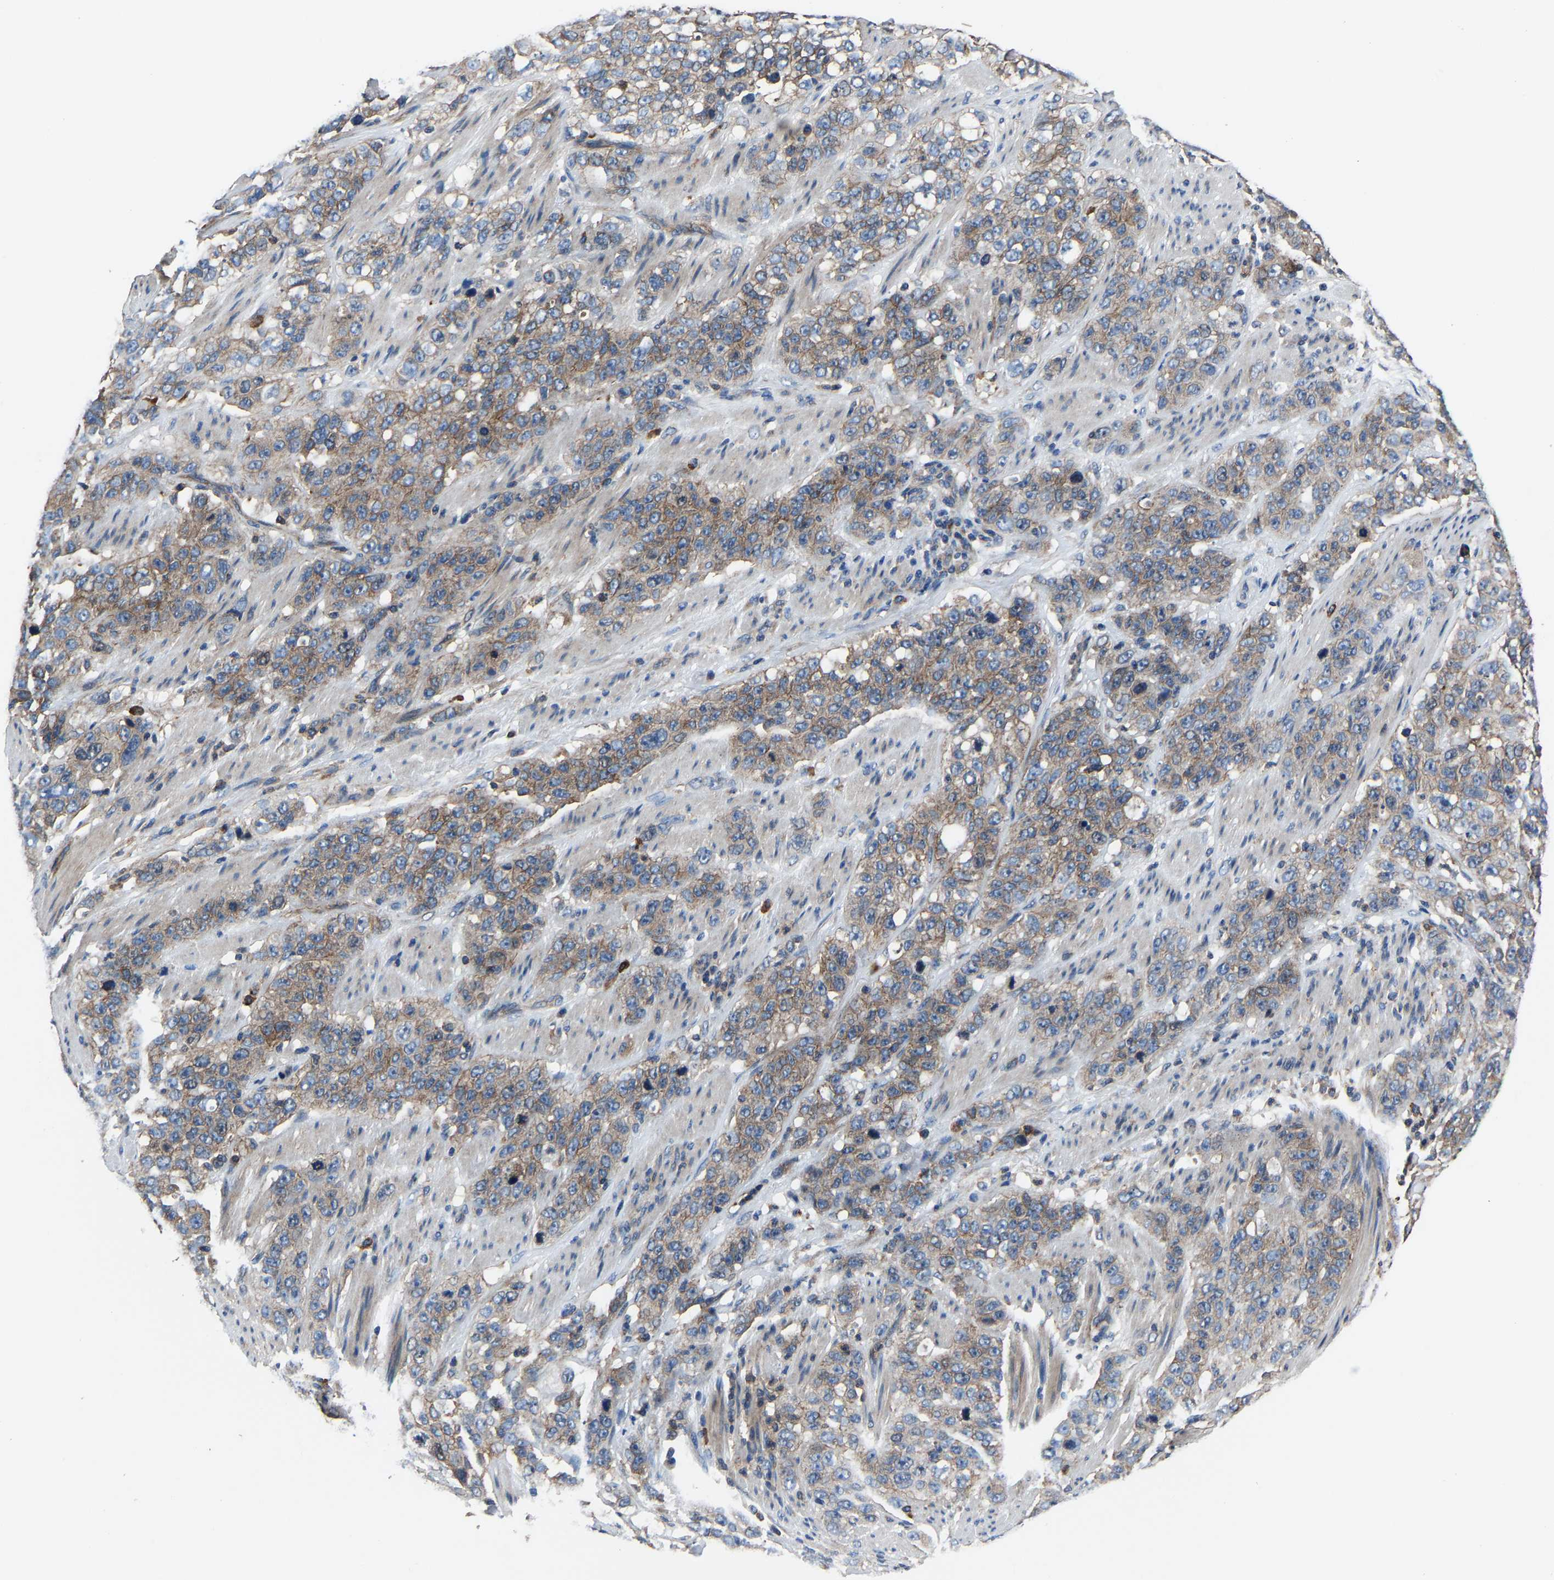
{"staining": {"intensity": "moderate", "quantity": ">75%", "location": "cytoplasmic/membranous"}, "tissue": "stomach cancer", "cell_type": "Tumor cells", "image_type": "cancer", "snomed": [{"axis": "morphology", "description": "Adenocarcinoma, NOS"}, {"axis": "topography", "description": "Stomach"}], "caption": "Immunohistochemical staining of human adenocarcinoma (stomach) reveals medium levels of moderate cytoplasmic/membranous protein positivity in about >75% of tumor cells. (Stains: DAB (3,3'-diaminobenzidine) in brown, nuclei in blue, Microscopy: brightfield microscopy at high magnification).", "gene": "KIAA1958", "patient": {"sex": "male", "age": 48}}